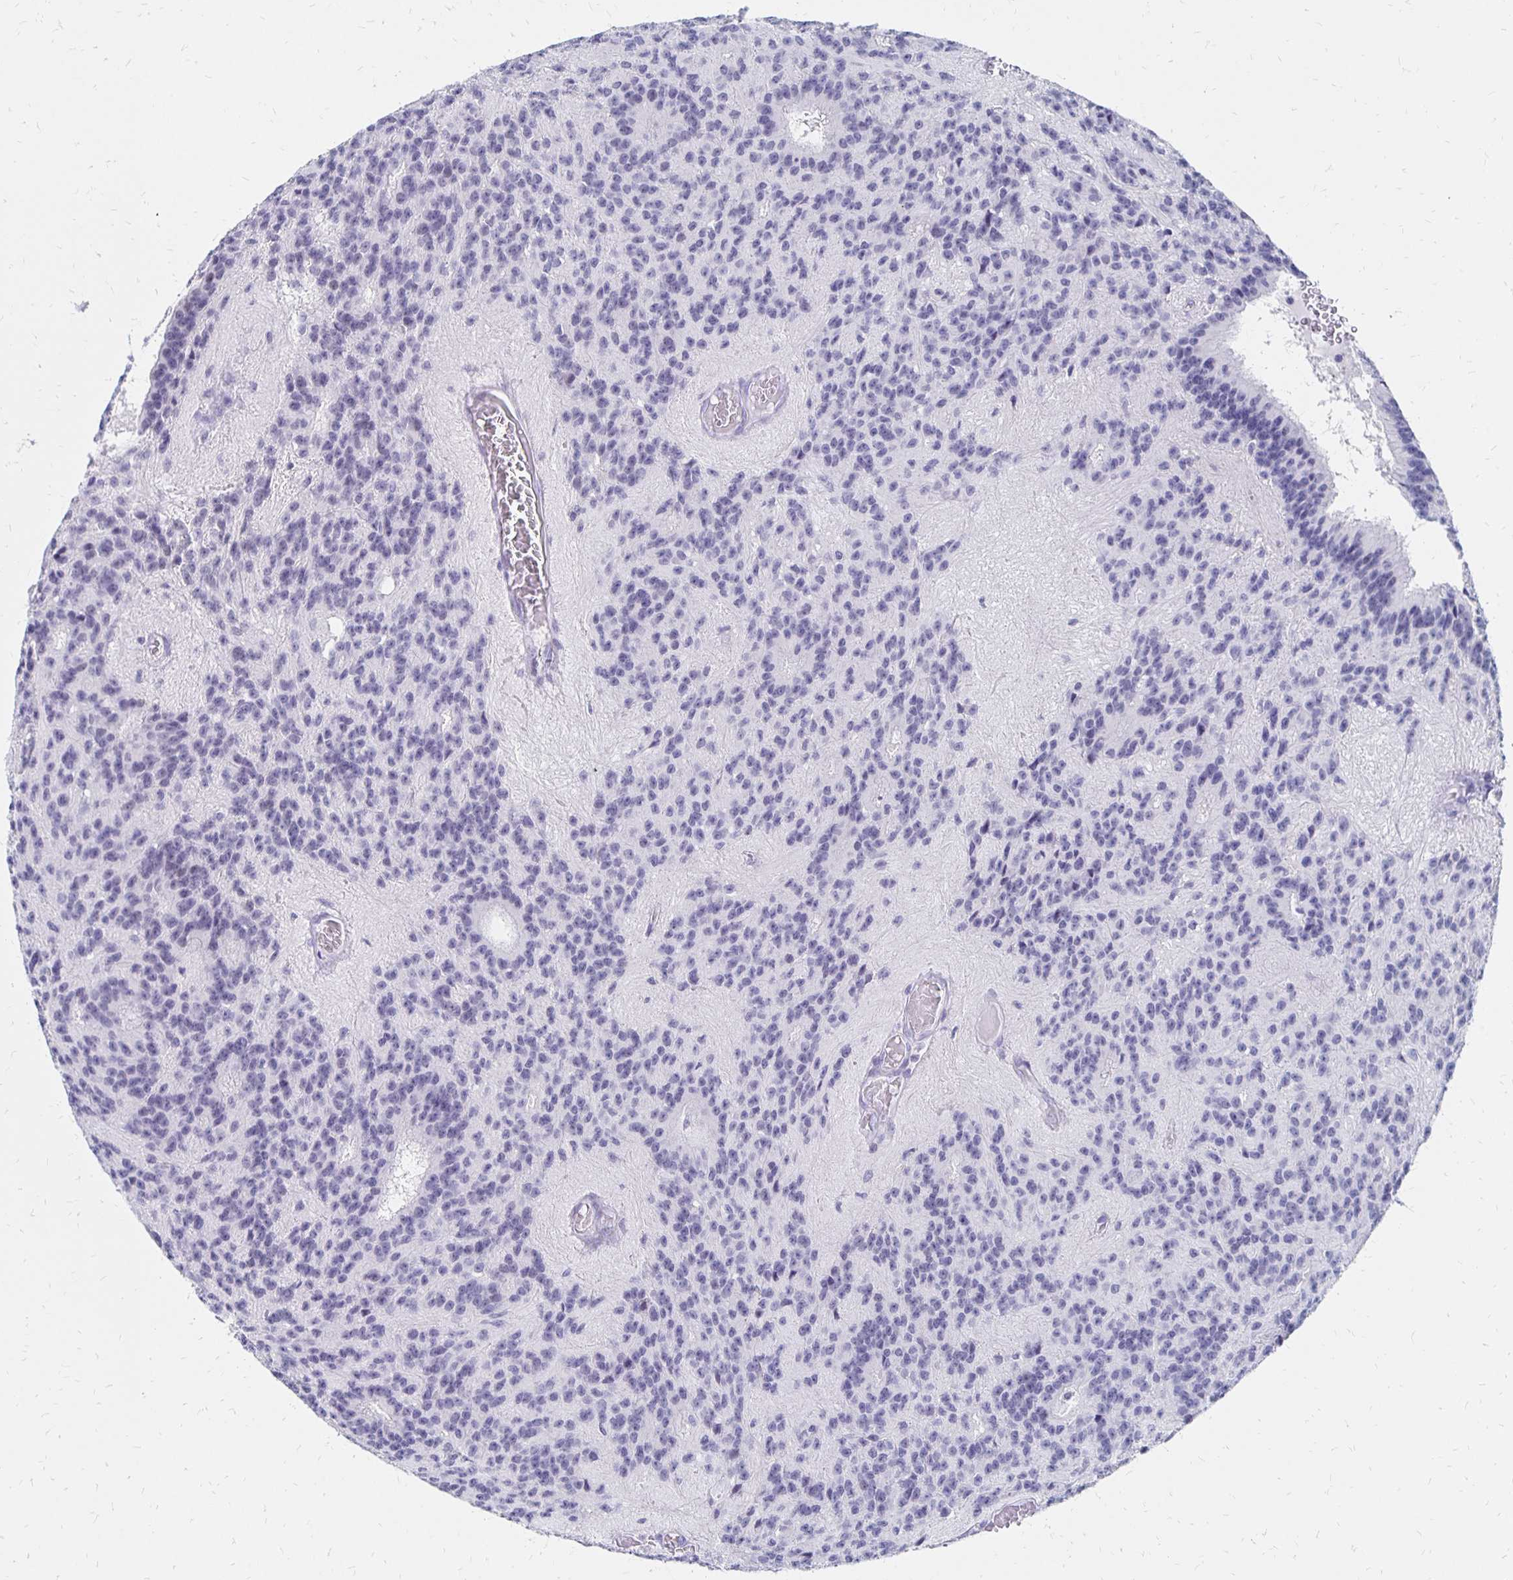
{"staining": {"intensity": "negative", "quantity": "none", "location": "none"}, "tissue": "glioma", "cell_type": "Tumor cells", "image_type": "cancer", "snomed": [{"axis": "morphology", "description": "Glioma, malignant, Low grade"}, {"axis": "topography", "description": "Brain"}], "caption": "Tumor cells are negative for protein expression in human malignant low-grade glioma.", "gene": "SYT2", "patient": {"sex": "male", "age": 31}}